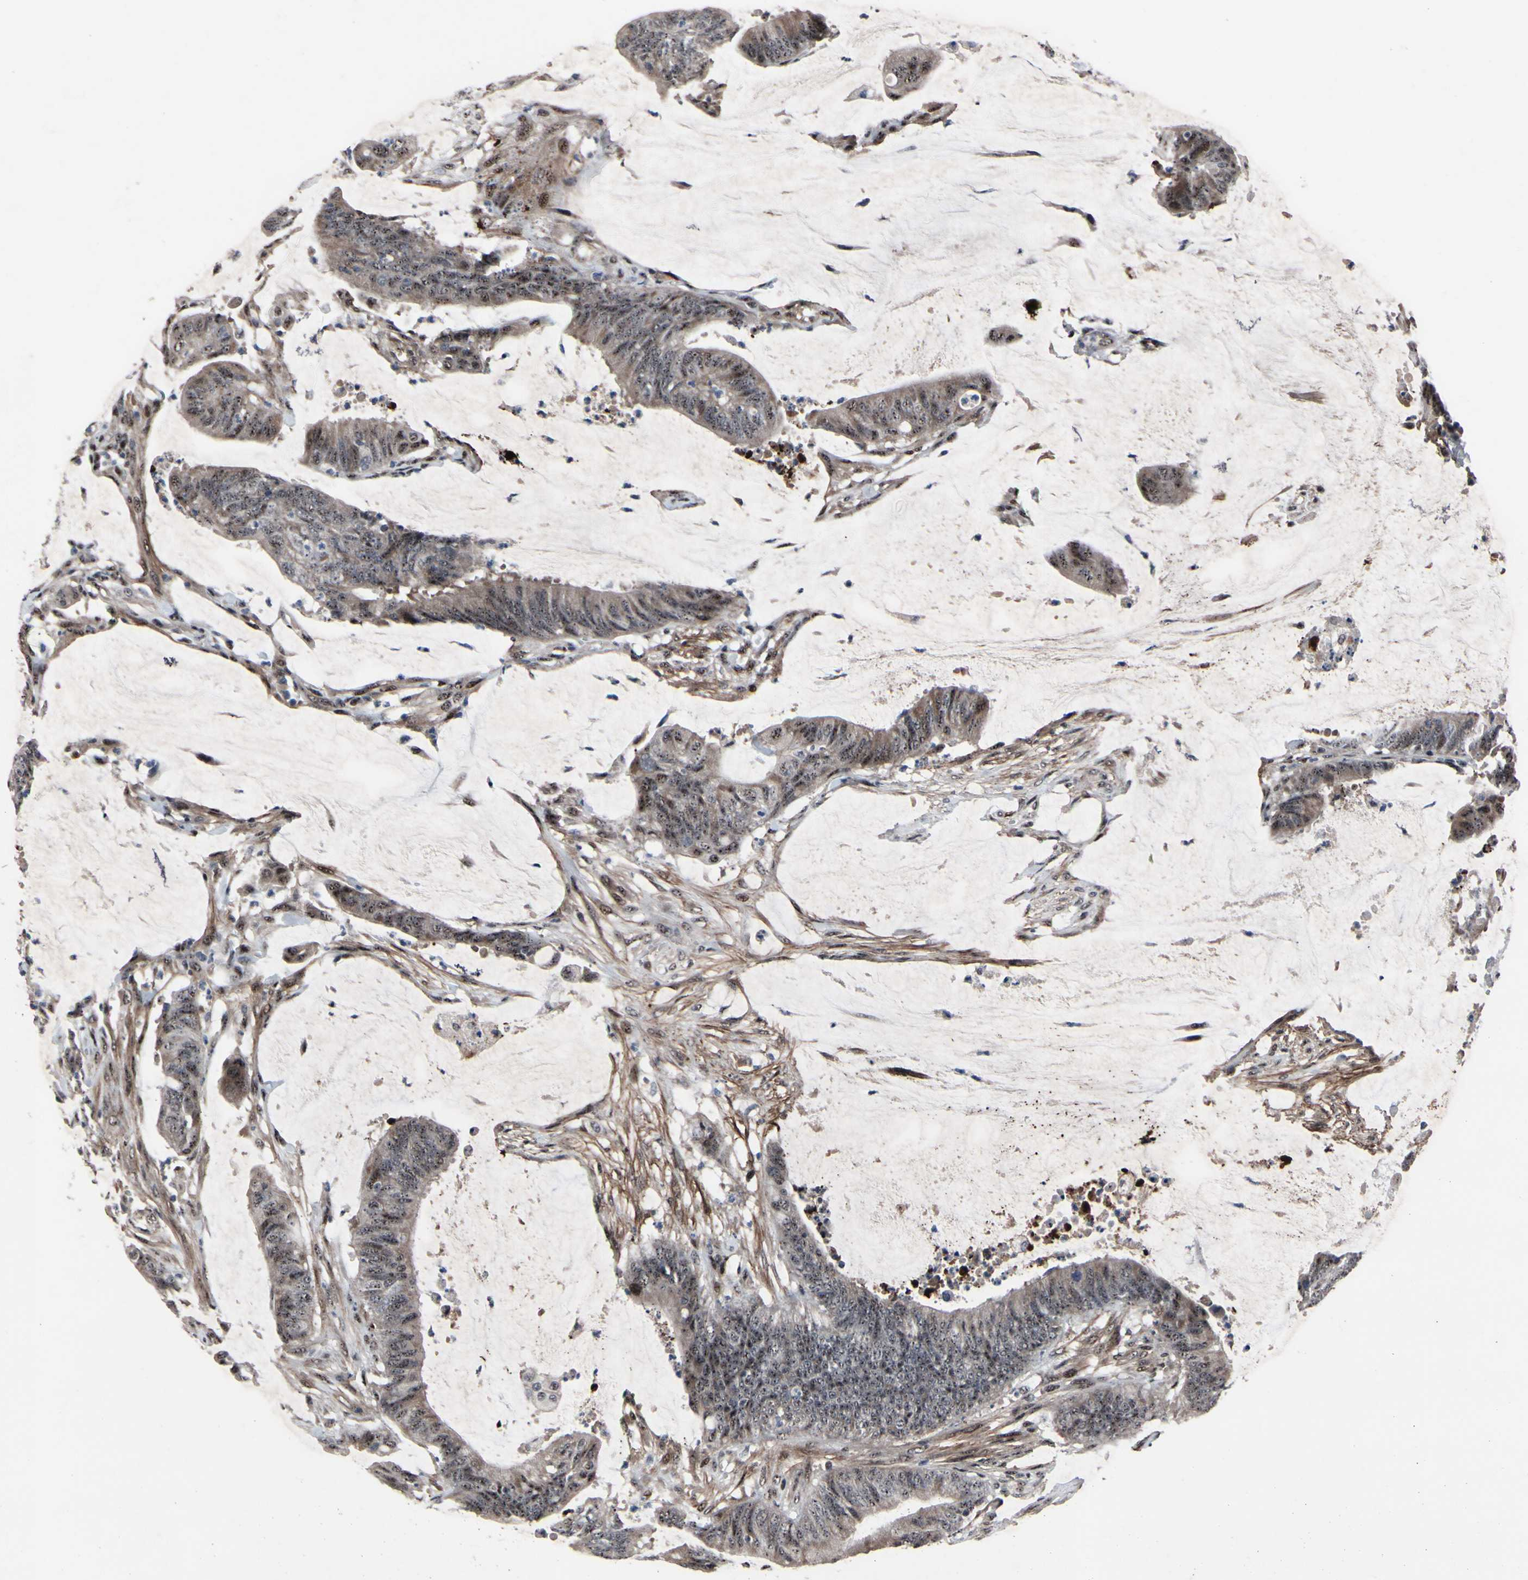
{"staining": {"intensity": "weak", "quantity": ">75%", "location": "cytoplasmic/membranous,nuclear"}, "tissue": "colorectal cancer", "cell_type": "Tumor cells", "image_type": "cancer", "snomed": [{"axis": "morphology", "description": "Adenocarcinoma, NOS"}, {"axis": "topography", "description": "Rectum"}], "caption": "Brown immunohistochemical staining in human colorectal adenocarcinoma demonstrates weak cytoplasmic/membranous and nuclear expression in about >75% of tumor cells.", "gene": "SOX7", "patient": {"sex": "female", "age": 66}}